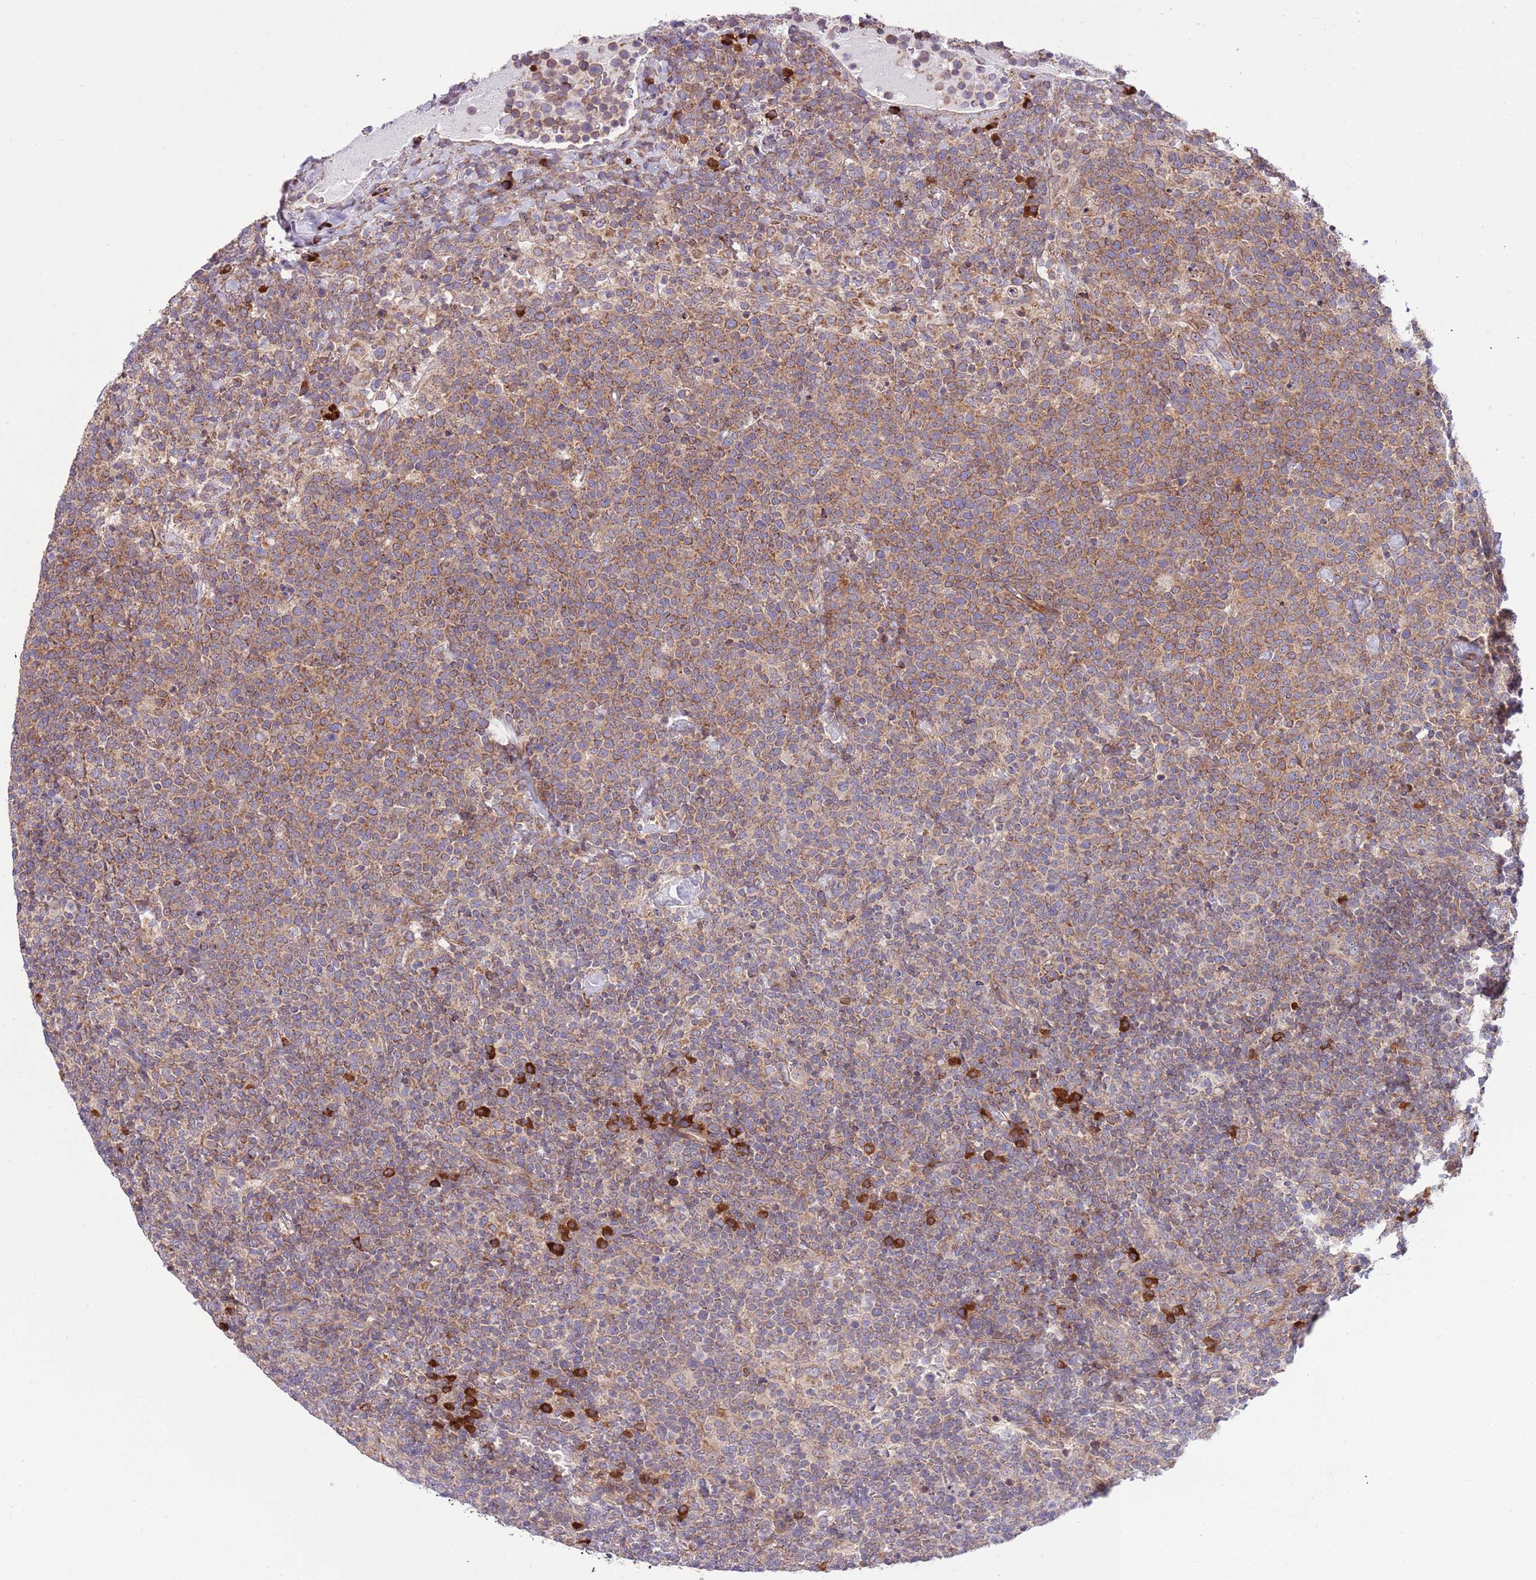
{"staining": {"intensity": "moderate", "quantity": ">75%", "location": "cytoplasmic/membranous"}, "tissue": "lymphoma", "cell_type": "Tumor cells", "image_type": "cancer", "snomed": [{"axis": "morphology", "description": "Malignant lymphoma, non-Hodgkin's type, High grade"}, {"axis": "topography", "description": "Lymph node"}], "caption": "High-magnification brightfield microscopy of lymphoma stained with DAB (3,3'-diaminobenzidine) (brown) and counterstained with hematoxylin (blue). tumor cells exhibit moderate cytoplasmic/membranous positivity is present in approximately>75% of cells.", "gene": "DAND5", "patient": {"sex": "male", "age": 61}}